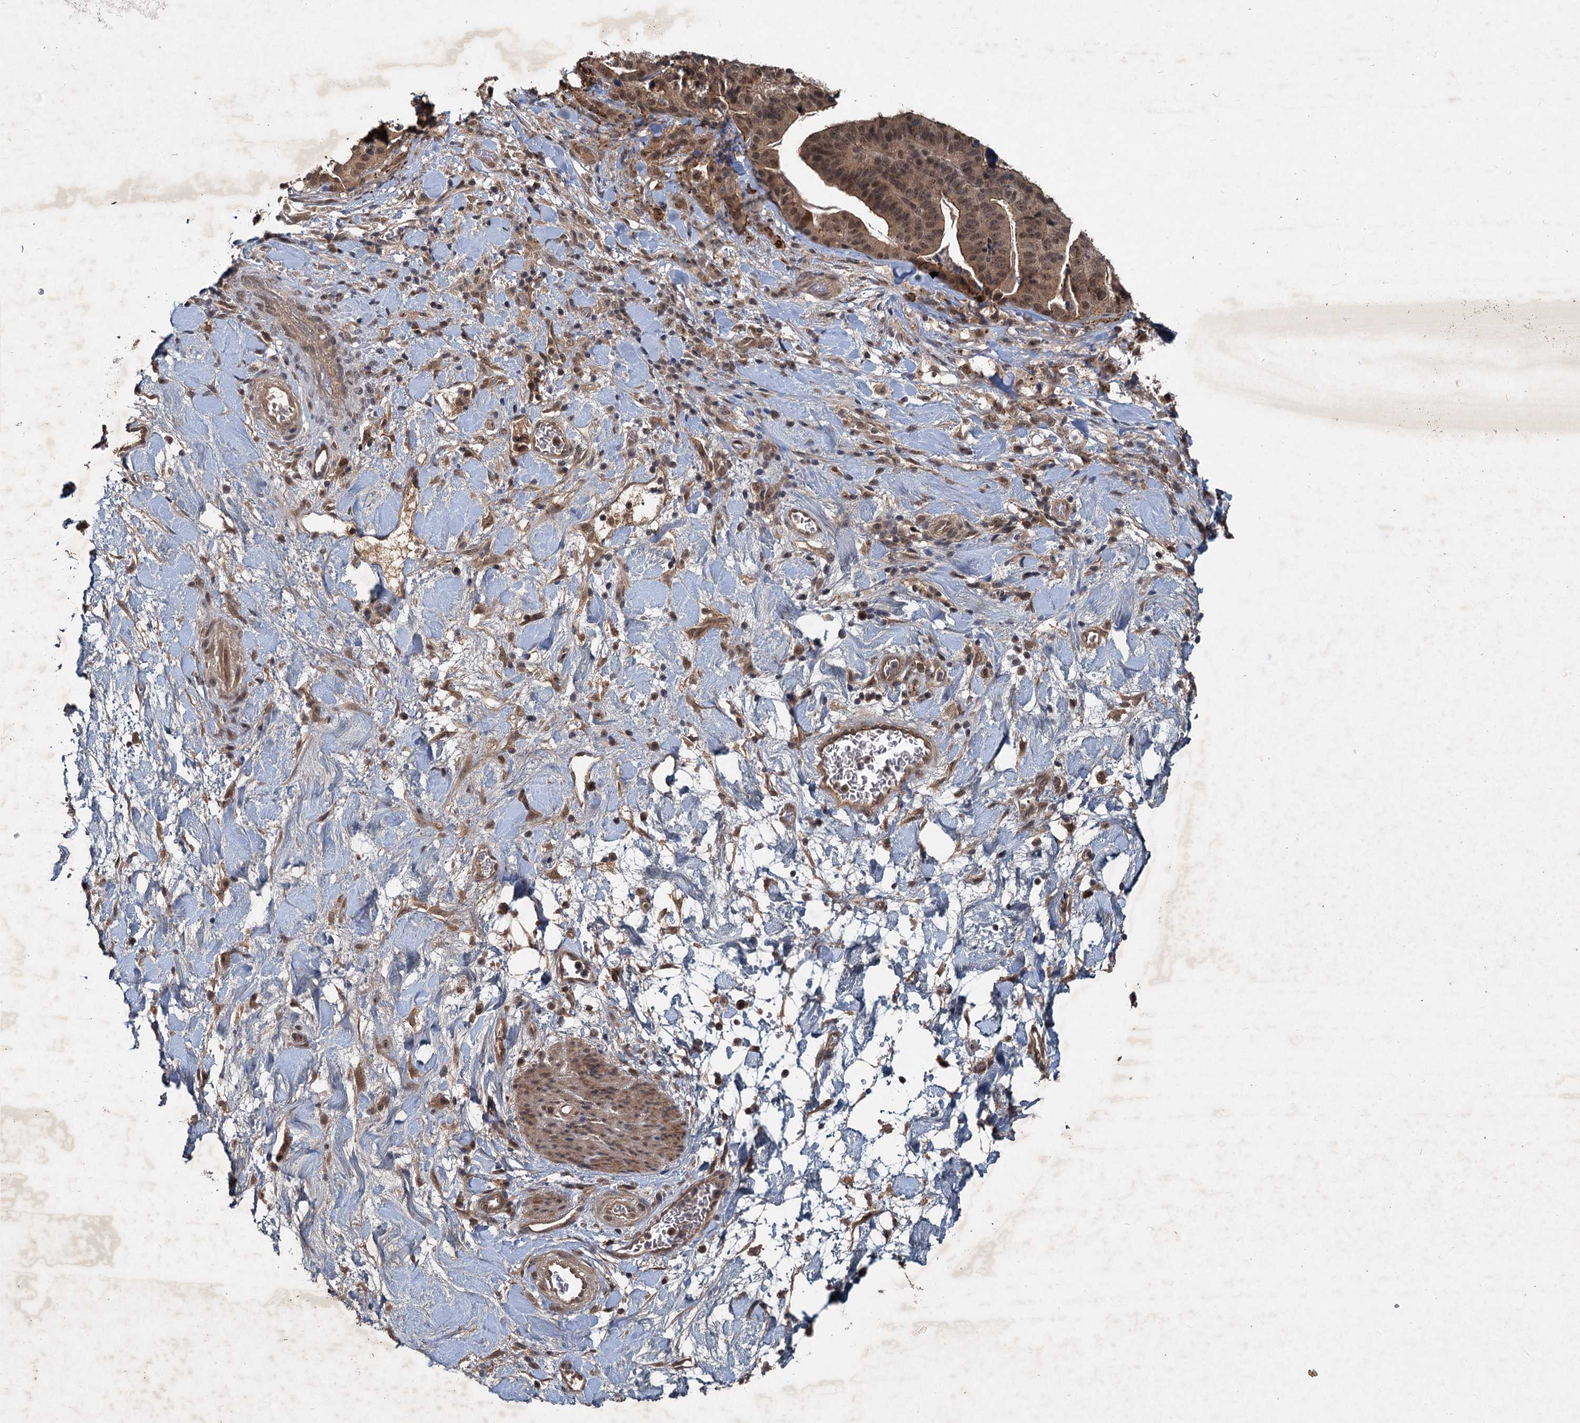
{"staining": {"intensity": "moderate", "quantity": ">75%", "location": "cytoplasmic/membranous,nuclear"}, "tissue": "stomach cancer", "cell_type": "Tumor cells", "image_type": "cancer", "snomed": [{"axis": "morphology", "description": "Adenocarcinoma, NOS"}, {"axis": "topography", "description": "Stomach"}], "caption": "IHC of stomach cancer displays medium levels of moderate cytoplasmic/membranous and nuclear expression in approximately >75% of tumor cells.", "gene": "RITA1", "patient": {"sex": "male", "age": 48}}